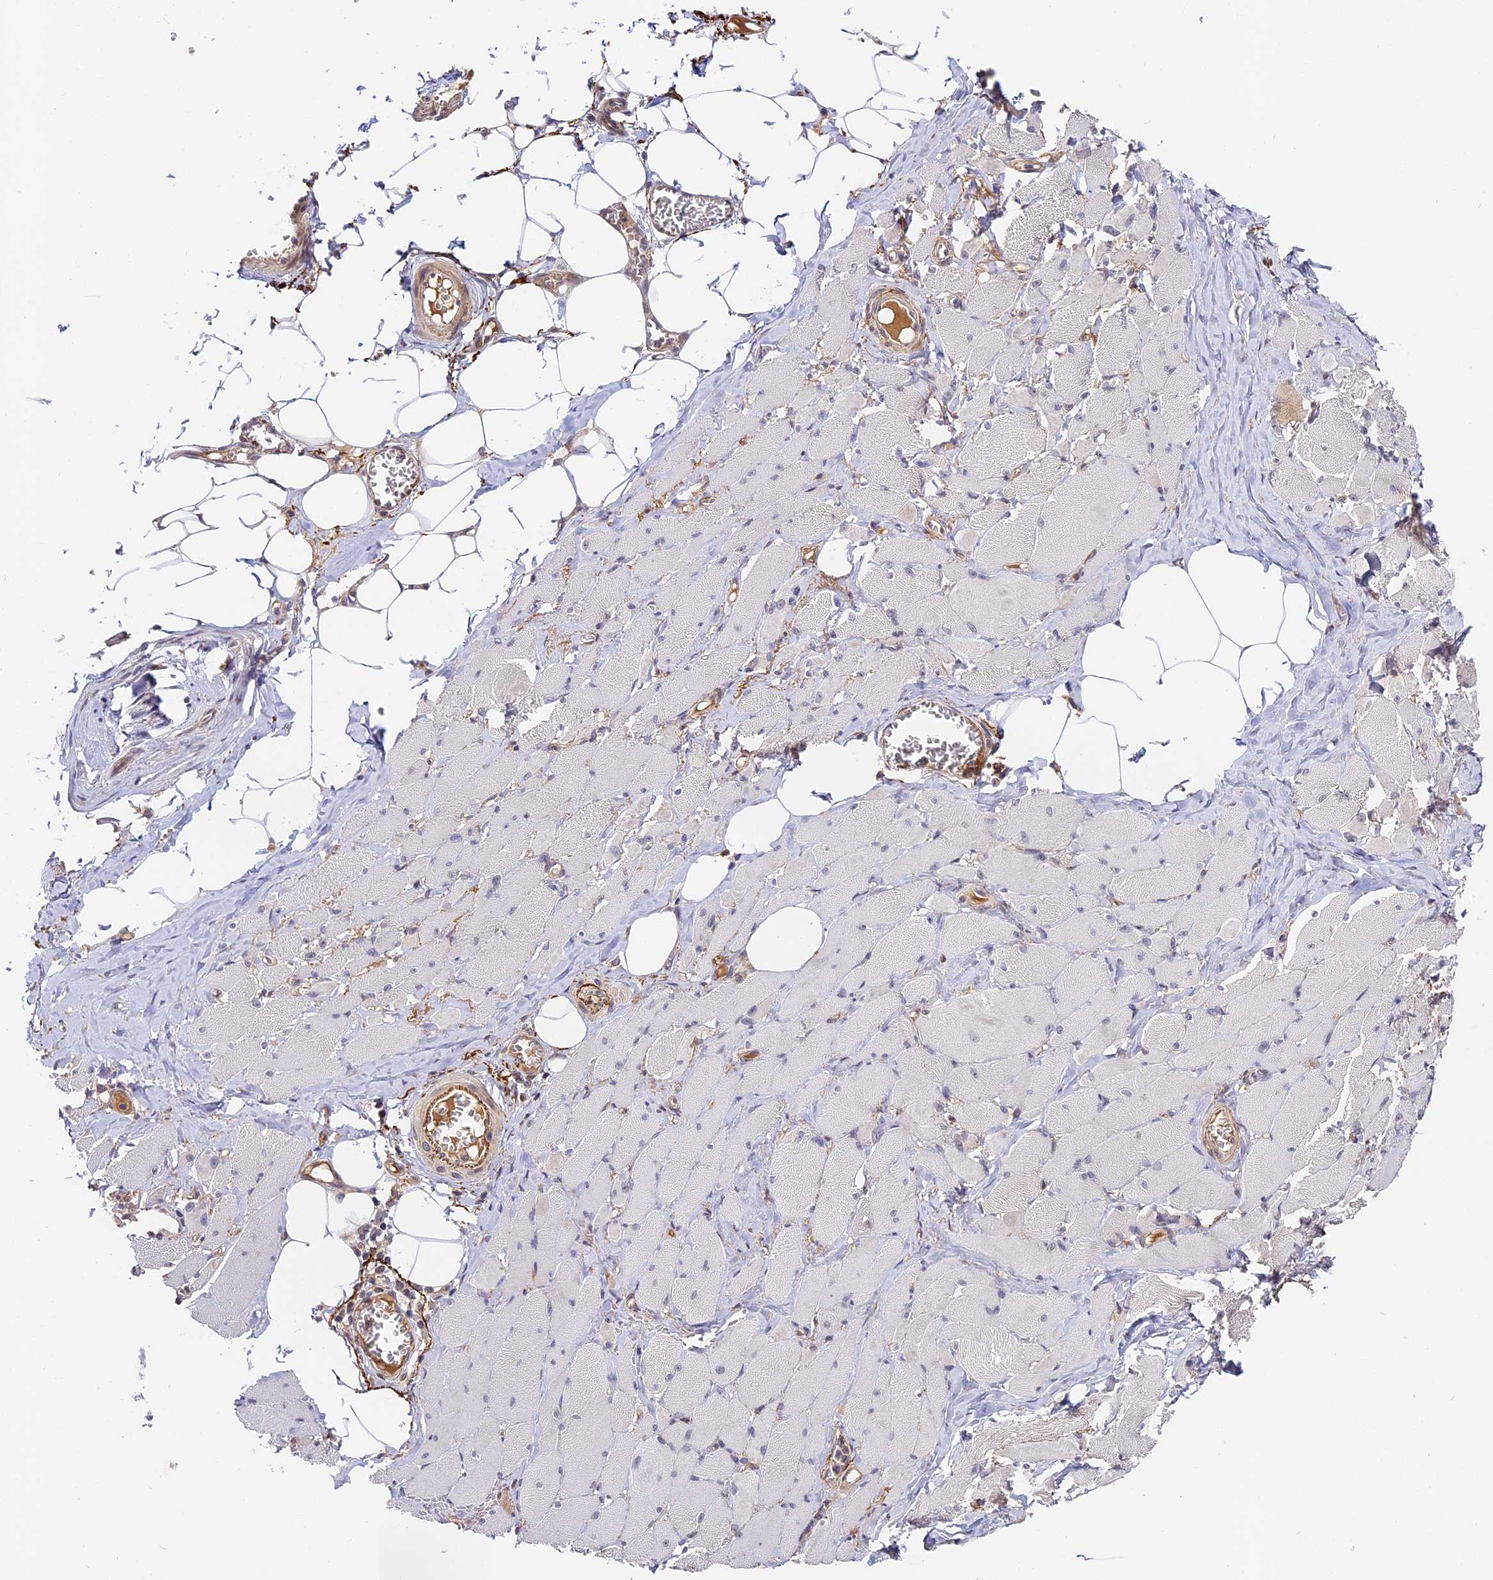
{"staining": {"intensity": "weak", "quantity": "<25%", "location": "cytoplasmic/membranous"}, "tissue": "skeletal muscle", "cell_type": "Myocytes", "image_type": "normal", "snomed": [{"axis": "morphology", "description": "Normal tissue, NOS"}, {"axis": "morphology", "description": "Basal cell carcinoma"}, {"axis": "topography", "description": "Skeletal muscle"}], "caption": "This is an immunohistochemistry image of unremarkable human skeletal muscle. There is no expression in myocytes.", "gene": "IMPACT", "patient": {"sex": "female", "age": 64}}